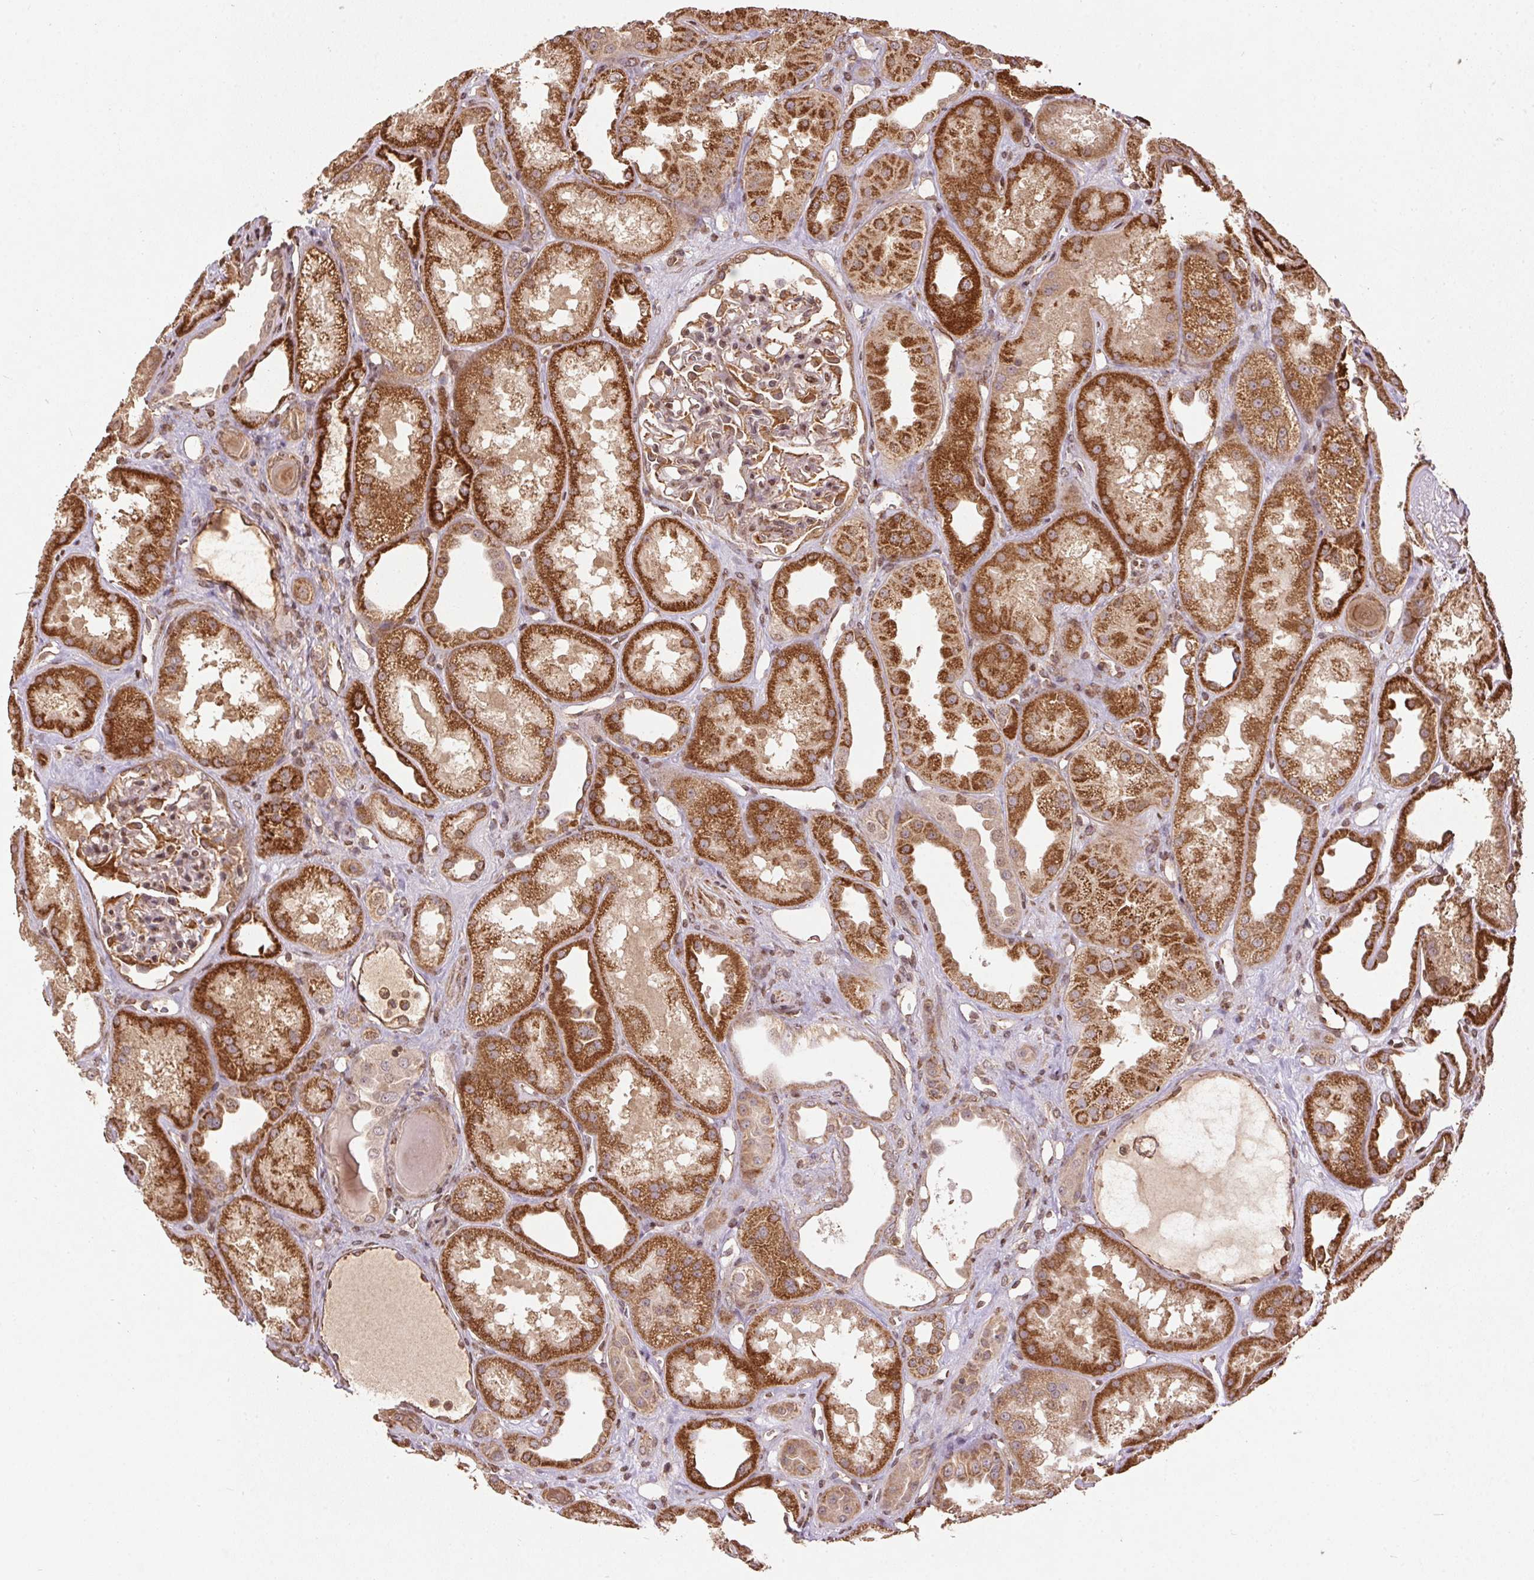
{"staining": {"intensity": "moderate", "quantity": ">75%", "location": "cytoplasmic/membranous"}, "tissue": "kidney", "cell_type": "Cells in glomeruli", "image_type": "normal", "snomed": [{"axis": "morphology", "description": "Normal tissue, NOS"}, {"axis": "topography", "description": "Kidney"}], "caption": "Kidney stained with immunohistochemistry (IHC) displays moderate cytoplasmic/membranous positivity in about >75% of cells in glomeruli. (IHC, brightfield microscopy, high magnification).", "gene": "SPRED2", "patient": {"sex": "male", "age": 61}}